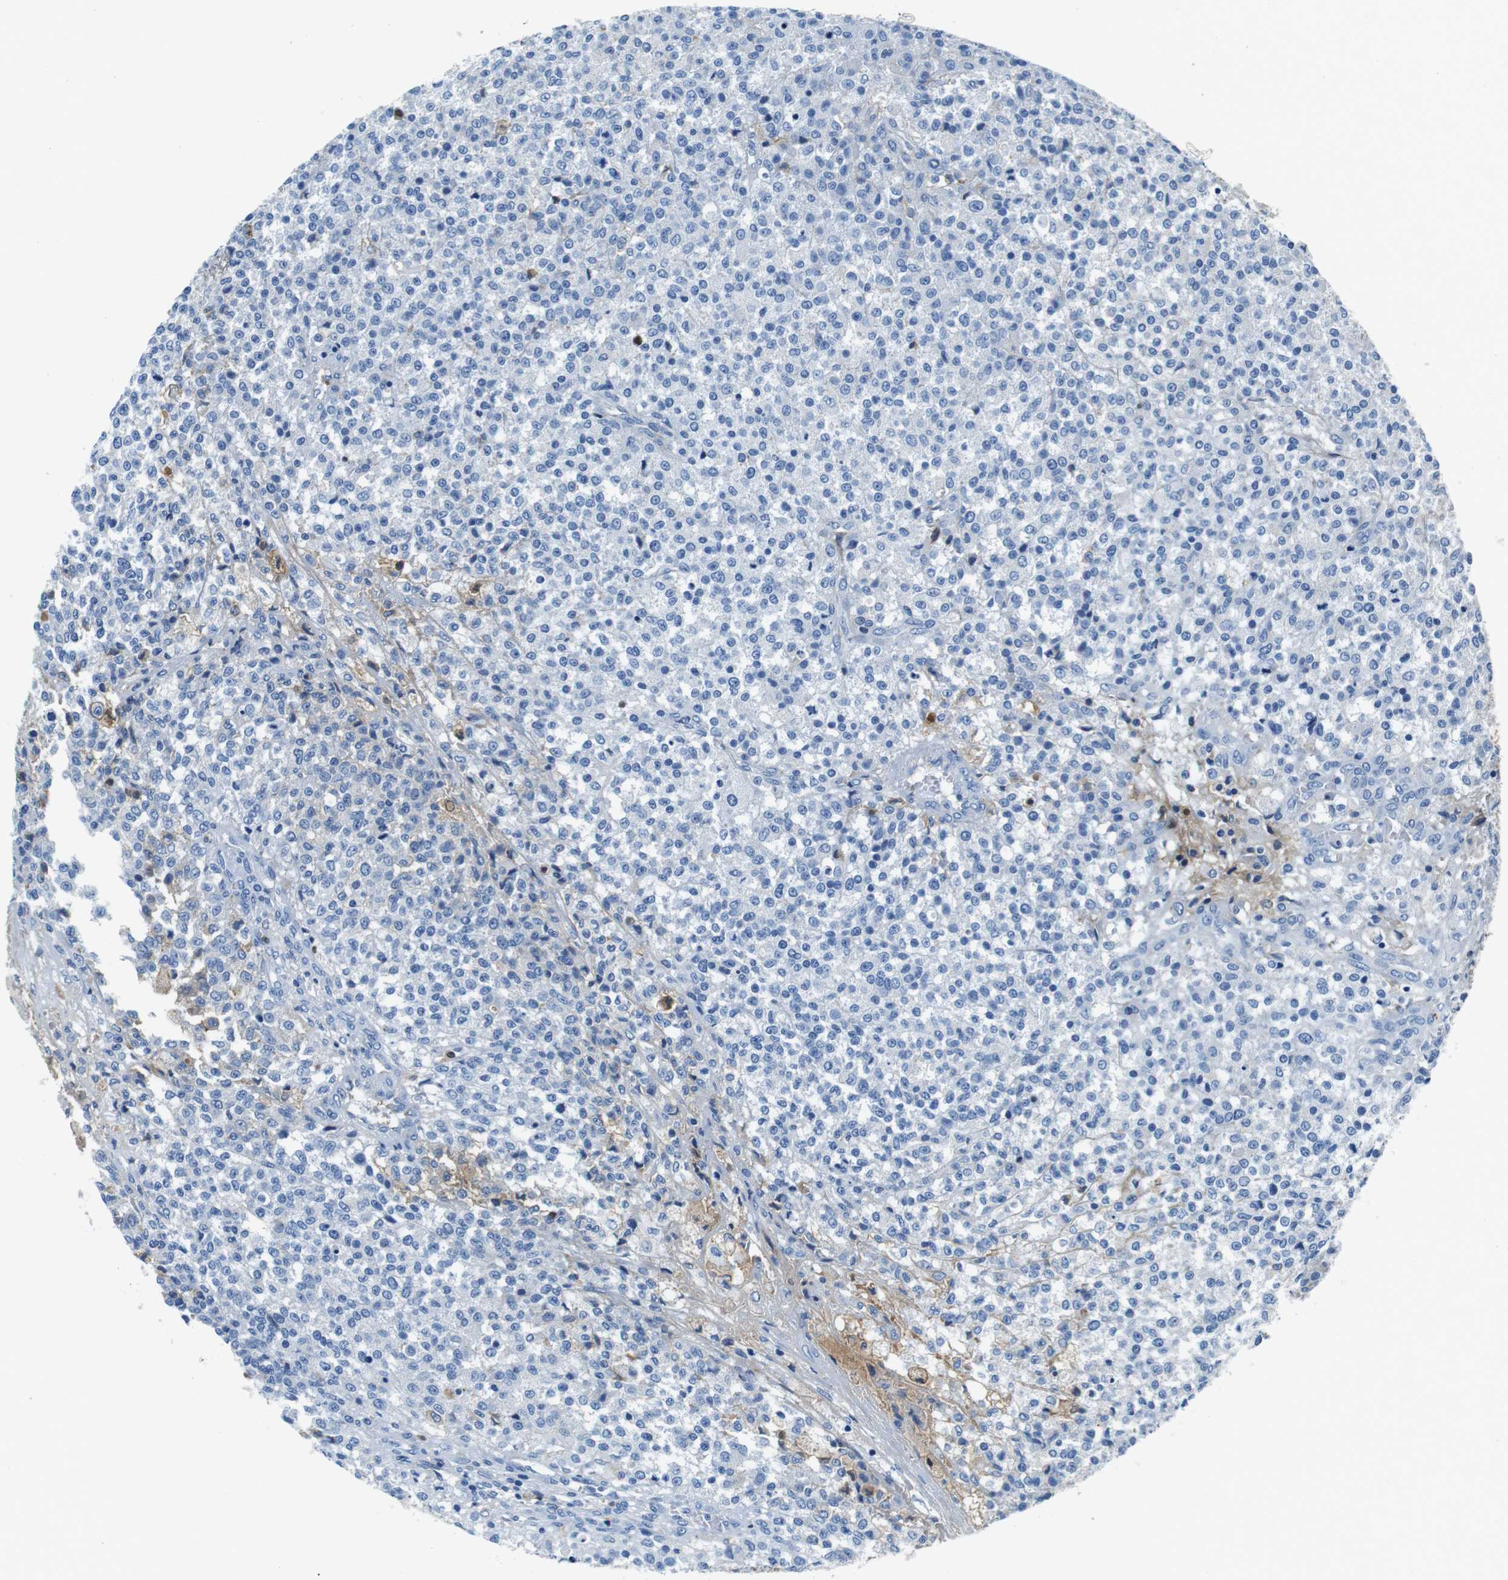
{"staining": {"intensity": "negative", "quantity": "none", "location": "none"}, "tissue": "testis cancer", "cell_type": "Tumor cells", "image_type": "cancer", "snomed": [{"axis": "morphology", "description": "Seminoma, NOS"}, {"axis": "topography", "description": "Testis"}], "caption": "This micrograph is of testis cancer stained with immunohistochemistry (IHC) to label a protein in brown with the nuclei are counter-stained blue. There is no positivity in tumor cells.", "gene": "IGKC", "patient": {"sex": "male", "age": 59}}